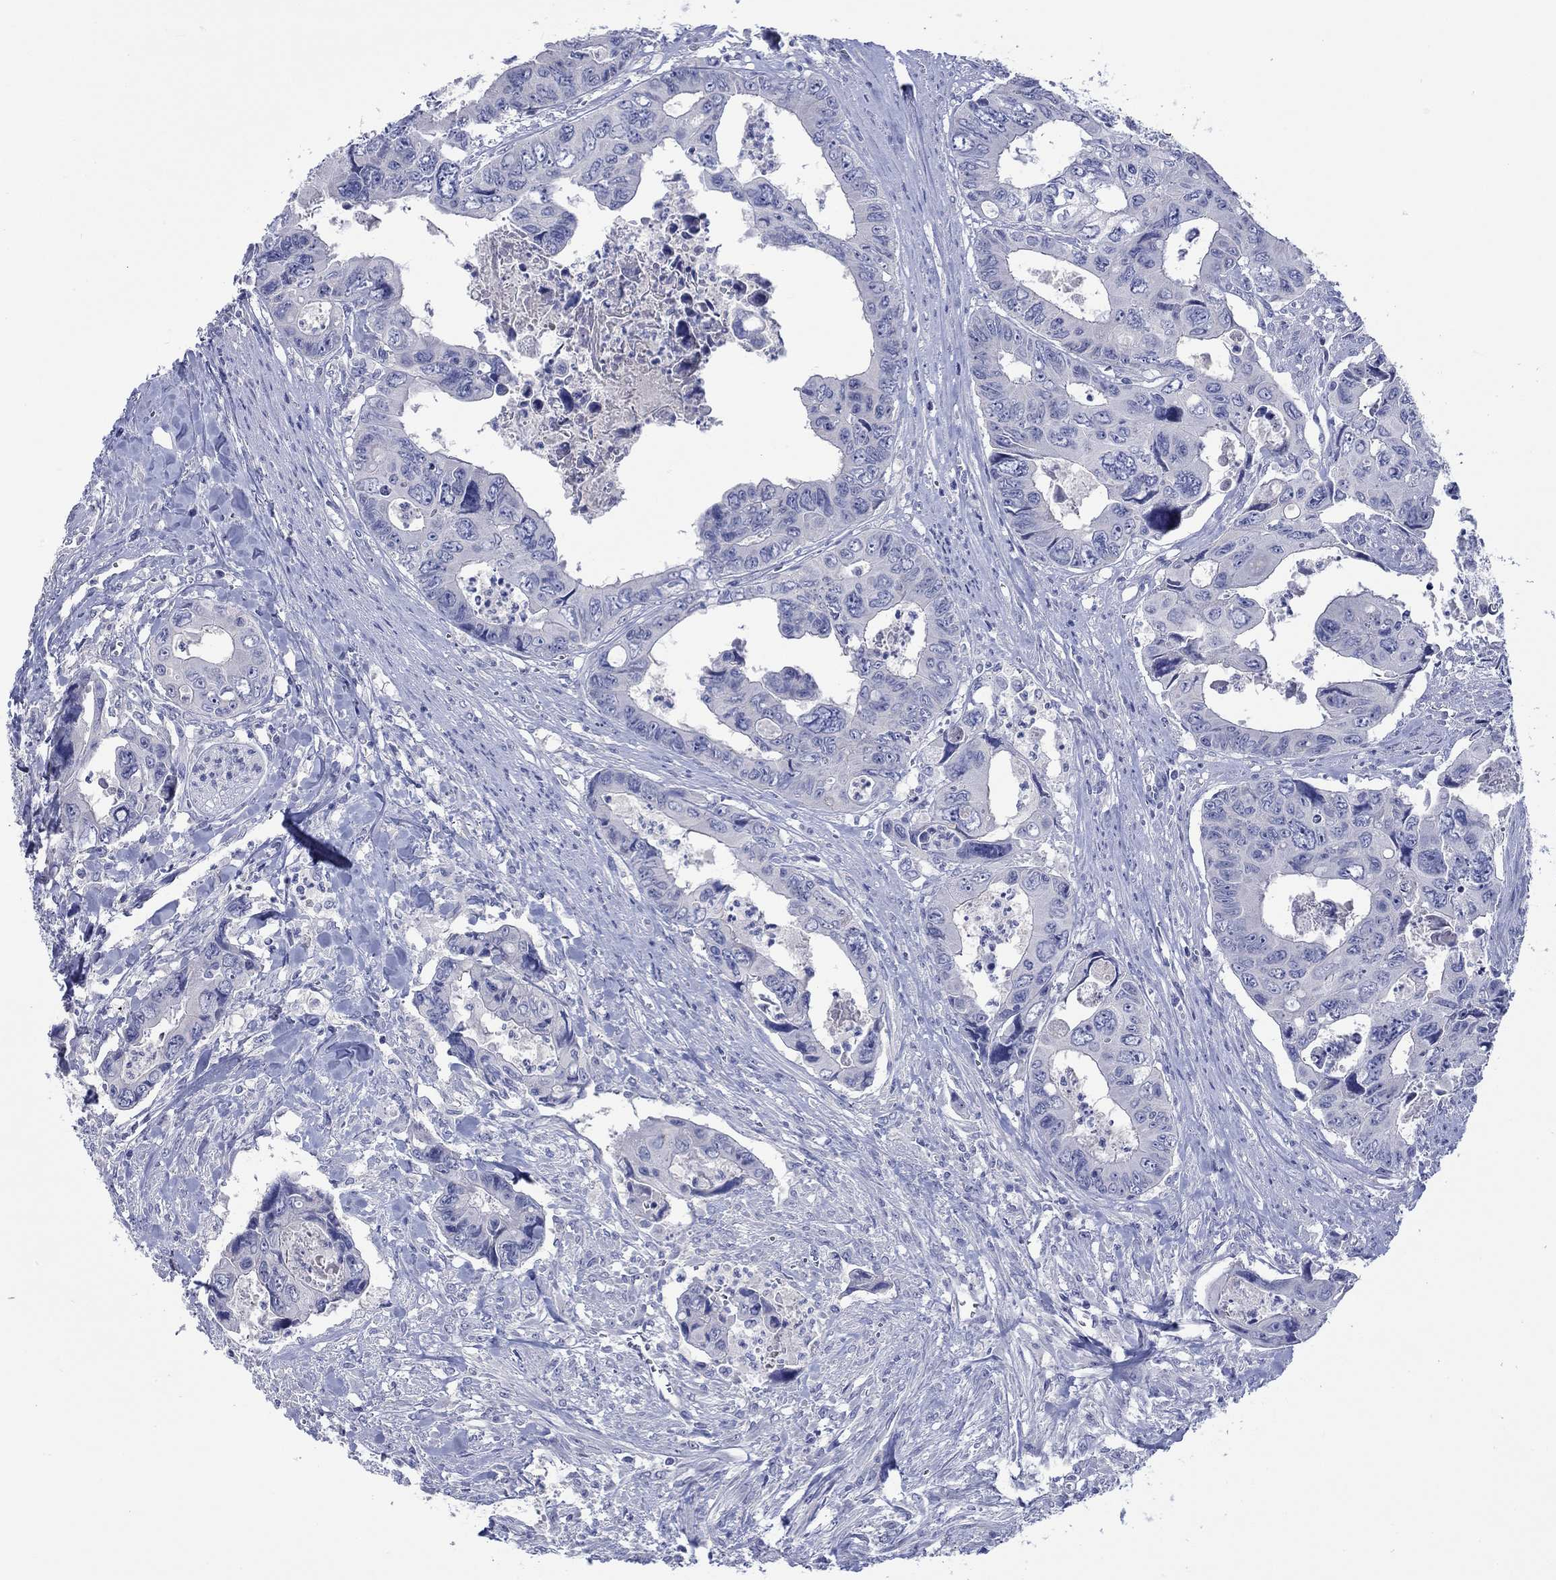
{"staining": {"intensity": "negative", "quantity": "none", "location": "none"}, "tissue": "colorectal cancer", "cell_type": "Tumor cells", "image_type": "cancer", "snomed": [{"axis": "morphology", "description": "Adenocarcinoma, NOS"}, {"axis": "topography", "description": "Rectum"}], "caption": "An image of colorectal adenocarcinoma stained for a protein demonstrates no brown staining in tumor cells.", "gene": "TOMM20L", "patient": {"sex": "male", "age": 62}}